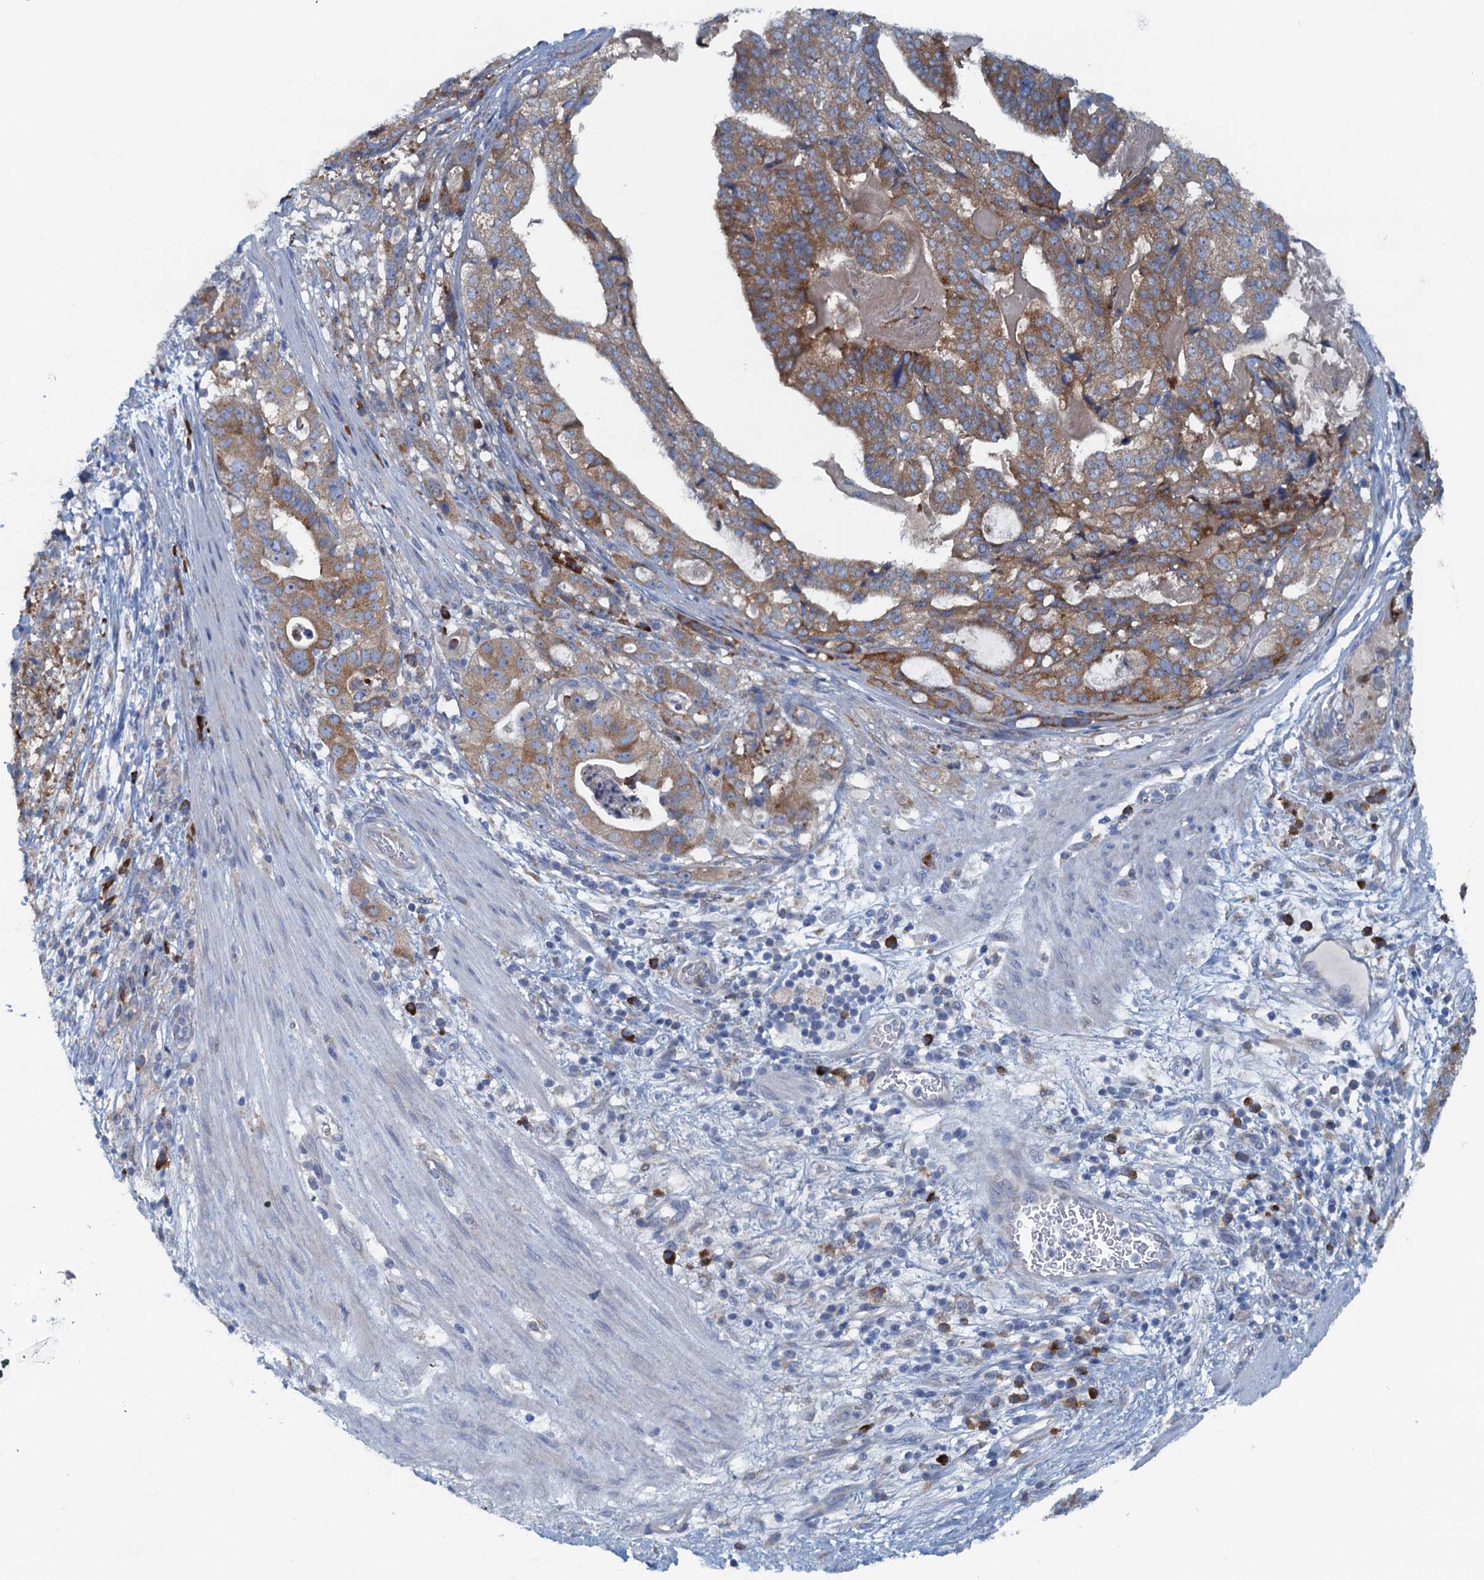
{"staining": {"intensity": "moderate", "quantity": ">75%", "location": "cytoplasmic/membranous"}, "tissue": "stomach cancer", "cell_type": "Tumor cells", "image_type": "cancer", "snomed": [{"axis": "morphology", "description": "Adenocarcinoma, NOS"}, {"axis": "topography", "description": "Stomach"}], "caption": "Immunohistochemistry (IHC) (DAB (3,3'-diaminobenzidine)) staining of human stomach cancer exhibits moderate cytoplasmic/membranous protein positivity in about >75% of tumor cells.", "gene": "MYDGF", "patient": {"sex": "male", "age": 48}}